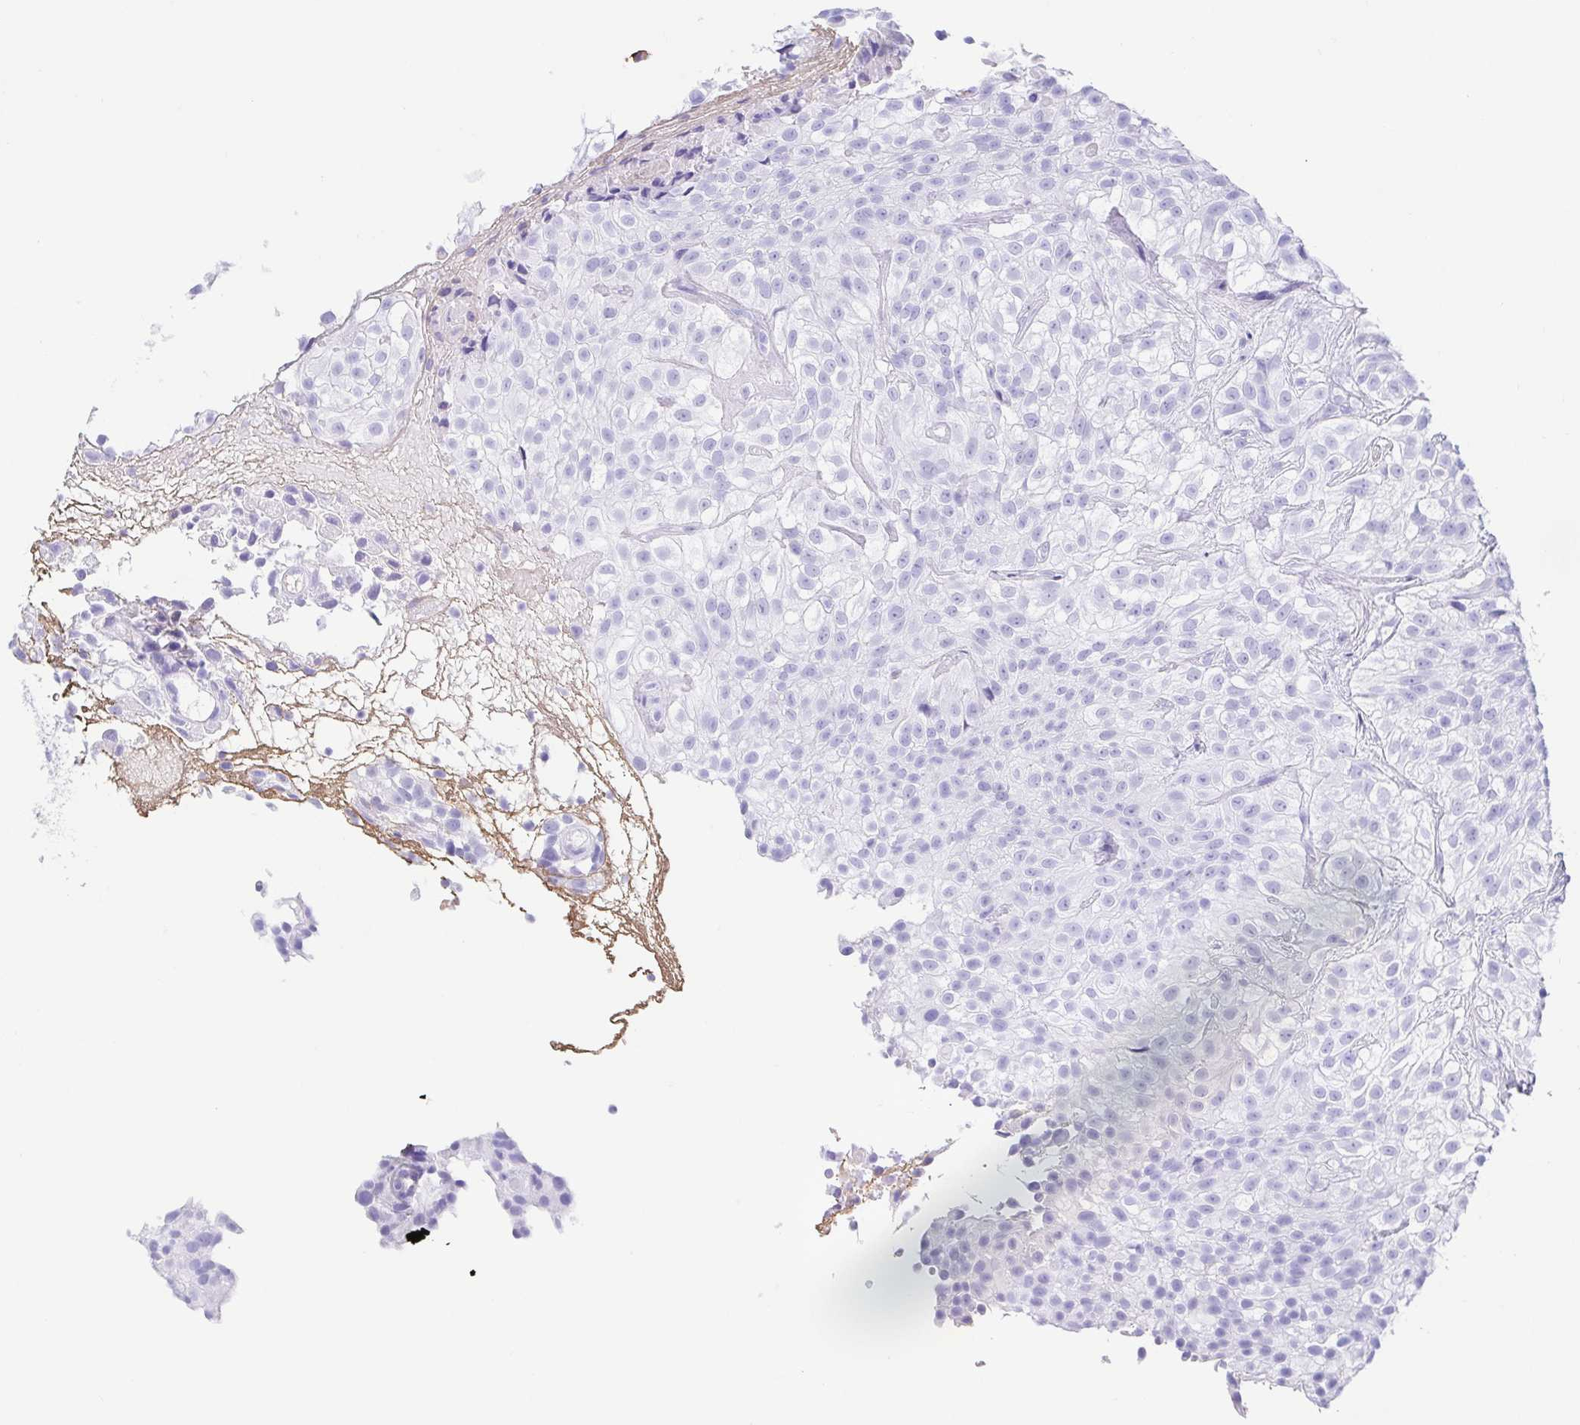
{"staining": {"intensity": "negative", "quantity": "none", "location": "none"}, "tissue": "urothelial cancer", "cell_type": "Tumor cells", "image_type": "cancer", "snomed": [{"axis": "morphology", "description": "Urothelial carcinoma, High grade"}, {"axis": "topography", "description": "Urinary bladder"}], "caption": "IHC of human urothelial carcinoma (high-grade) displays no positivity in tumor cells.", "gene": "GKN1", "patient": {"sex": "male", "age": 56}}